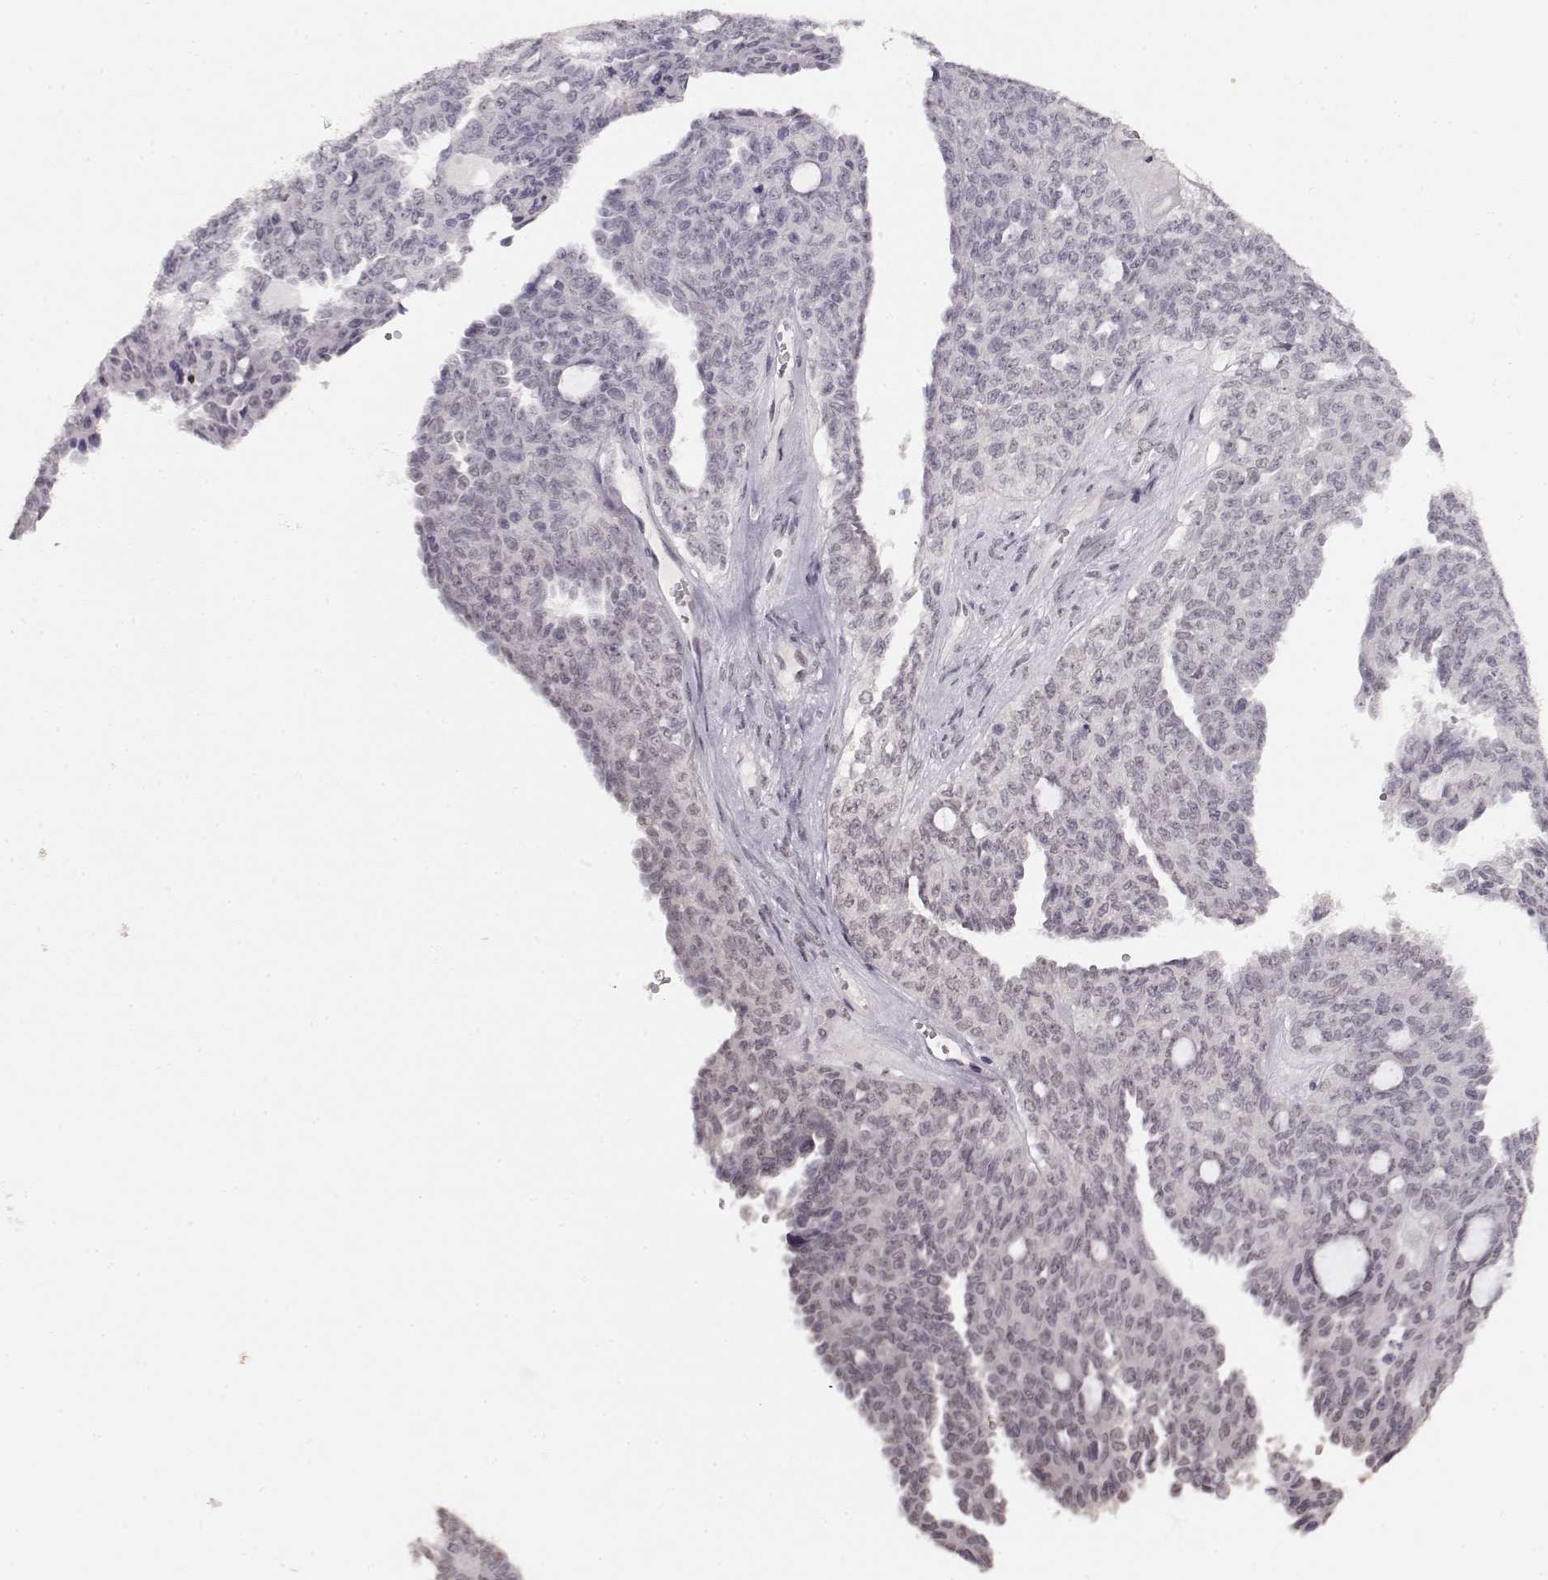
{"staining": {"intensity": "negative", "quantity": "none", "location": "none"}, "tissue": "ovarian cancer", "cell_type": "Tumor cells", "image_type": "cancer", "snomed": [{"axis": "morphology", "description": "Cystadenocarcinoma, serous, NOS"}, {"axis": "topography", "description": "Ovary"}], "caption": "This is an immunohistochemistry micrograph of human ovarian cancer. There is no staining in tumor cells.", "gene": "PCP4", "patient": {"sex": "female", "age": 71}}